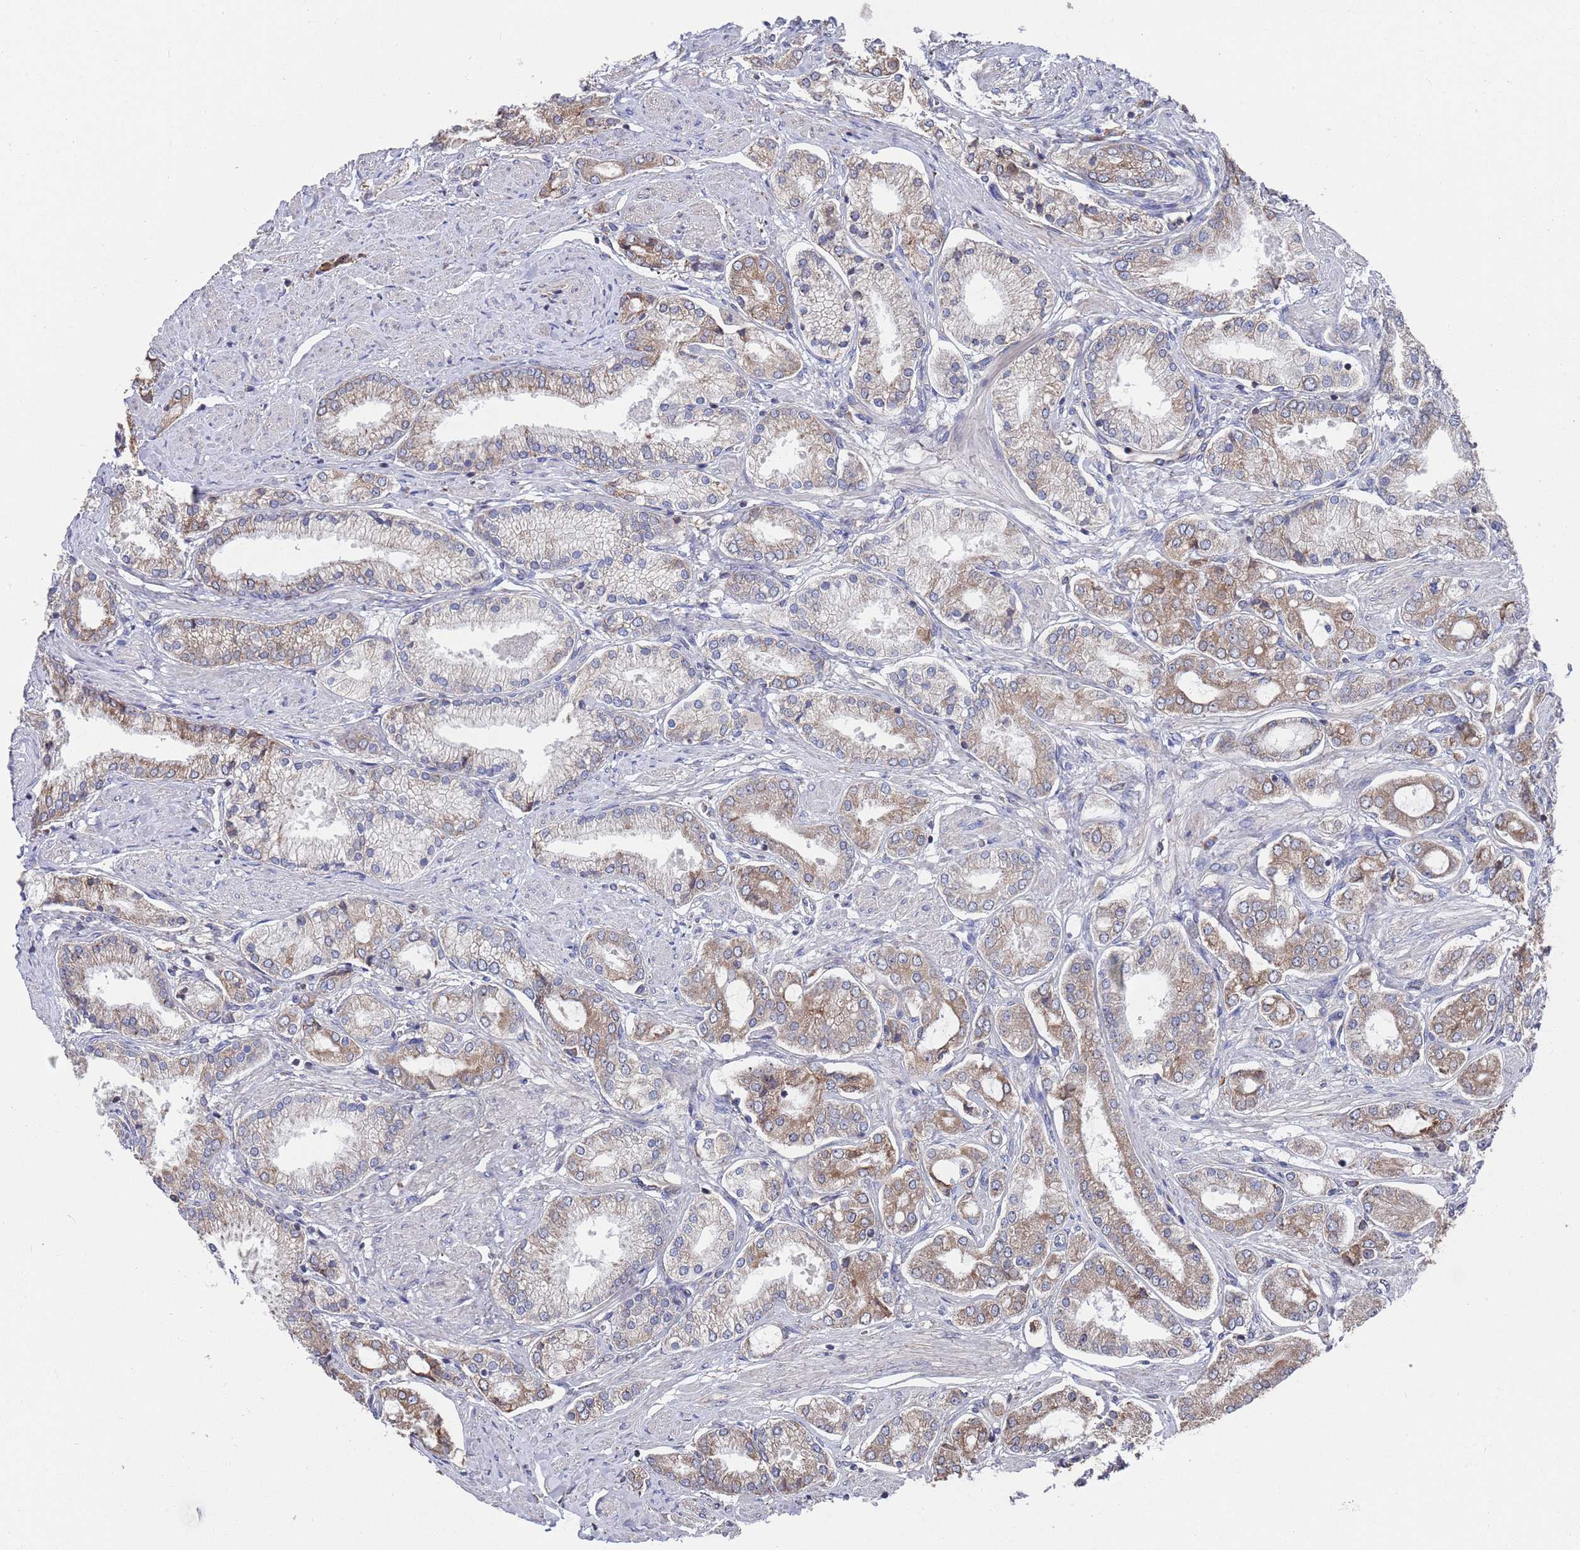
{"staining": {"intensity": "moderate", "quantity": "25%-75%", "location": "cytoplasmic/membranous"}, "tissue": "prostate cancer", "cell_type": "Tumor cells", "image_type": "cancer", "snomed": [{"axis": "morphology", "description": "Adenocarcinoma, High grade"}, {"axis": "topography", "description": "Prostate and seminal vesicle, NOS"}], "caption": "Prostate cancer (high-grade adenocarcinoma) stained with a brown dye exhibits moderate cytoplasmic/membranous positive staining in about 25%-75% of tumor cells.", "gene": "GID8", "patient": {"sex": "male", "age": 64}}